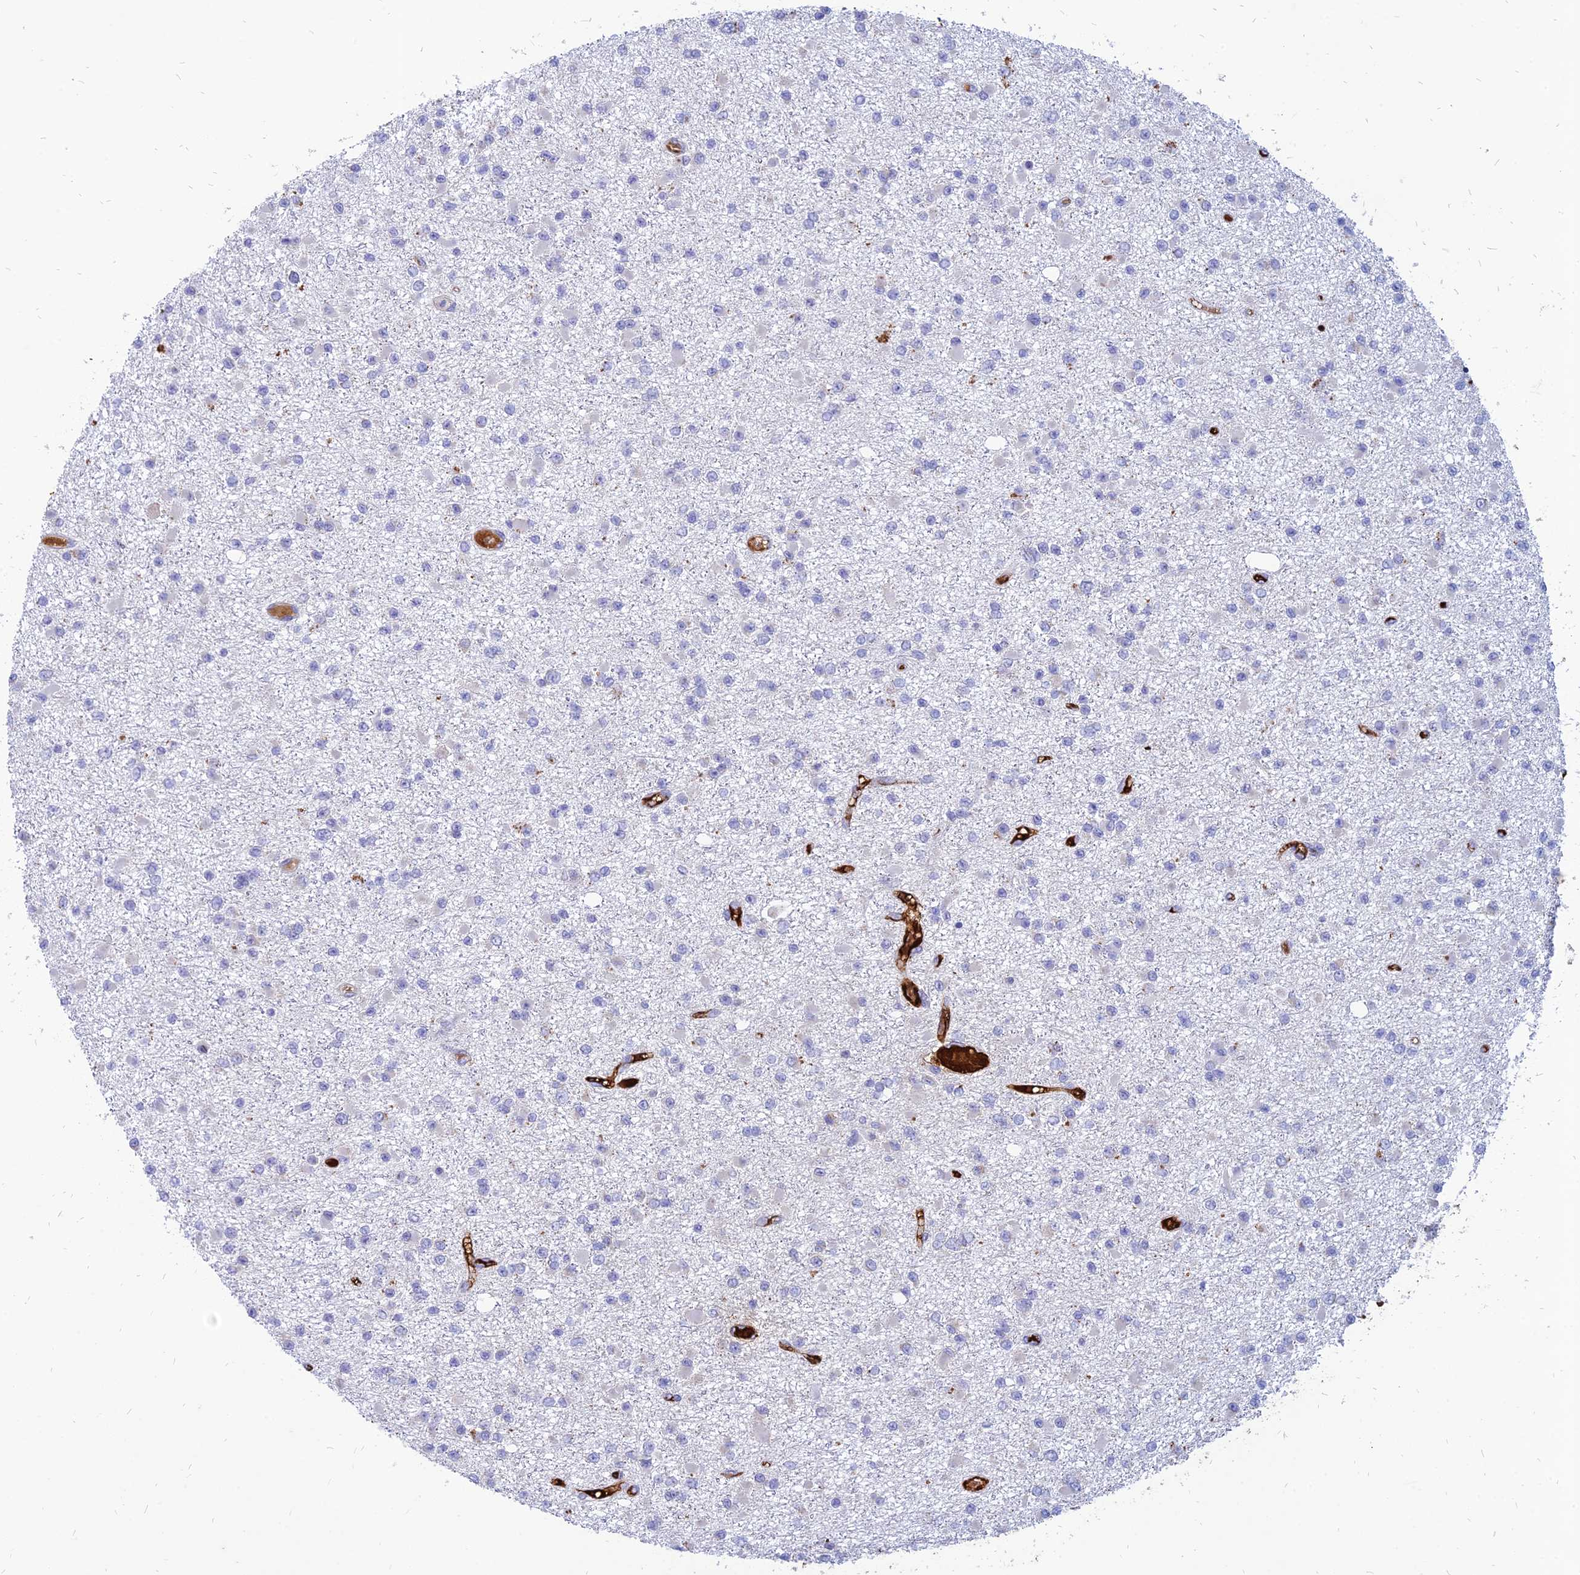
{"staining": {"intensity": "negative", "quantity": "none", "location": "none"}, "tissue": "glioma", "cell_type": "Tumor cells", "image_type": "cancer", "snomed": [{"axis": "morphology", "description": "Glioma, malignant, Low grade"}, {"axis": "topography", "description": "Brain"}], "caption": "This micrograph is of low-grade glioma (malignant) stained with immunohistochemistry (IHC) to label a protein in brown with the nuclei are counter-stained blue. There is no positivity in tumor cells.", "gene": "HHAT", "patient": {"sex": "female", "age": 22}}